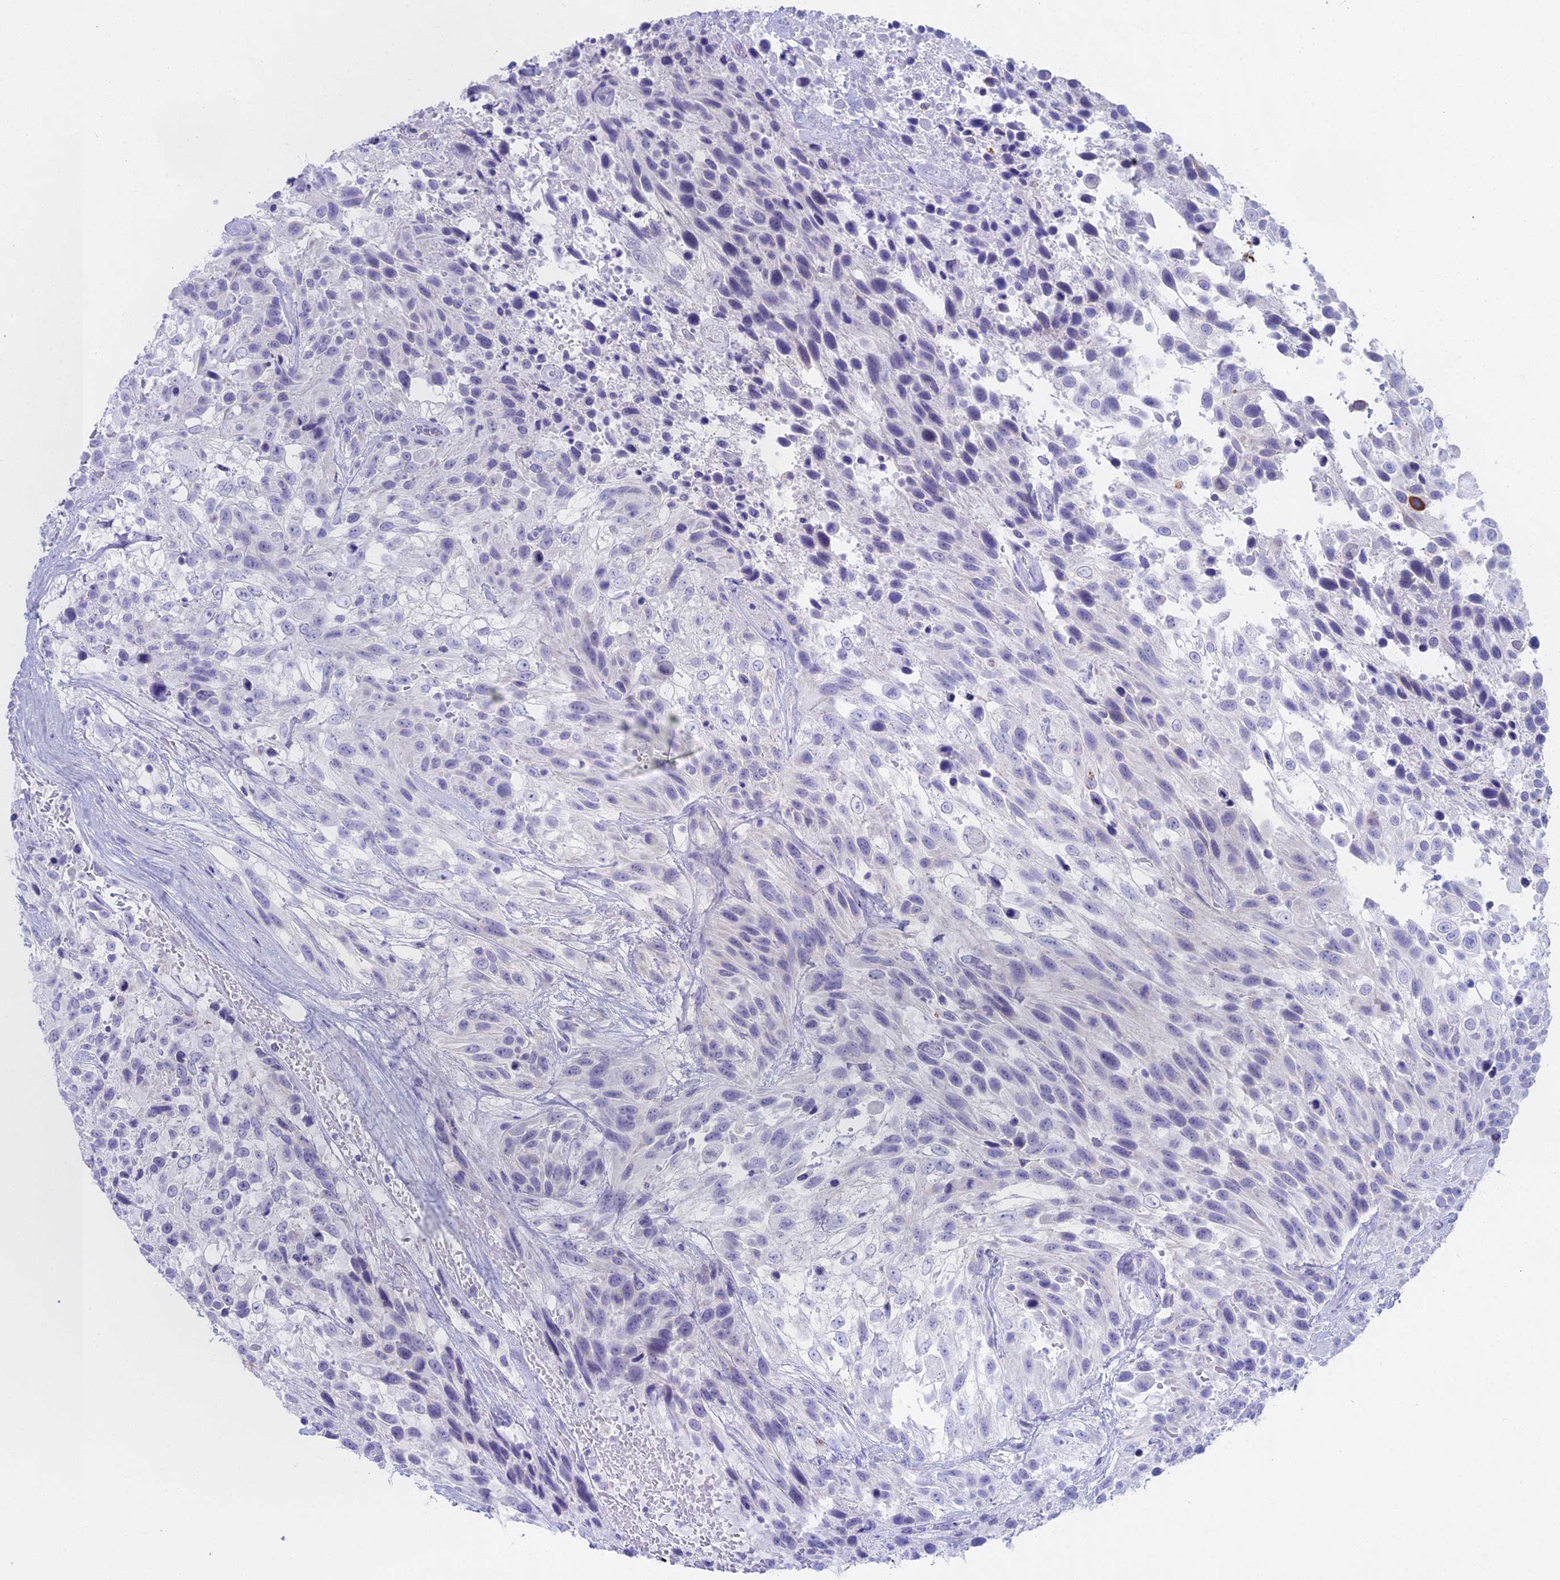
{"staining": {"intensity": "negative", "quantity": "none", "location": "none"}, "tissue": "urothelial cancer", "cell_type": "Tumor cells", "image_type": "cancer", "snomed": [{"axis": "morphology", "description": "Urothelial carcinoma, High grade"}, {"axis": "topography", "description": "Urinary bladder"}], "caption": "Histopathology image shows no protein positivity in tumor cells of urothelial carcinoma (high-grade) tissue.", "gene": "CGB2", "patient": {"sex": "female", "age": 70}}